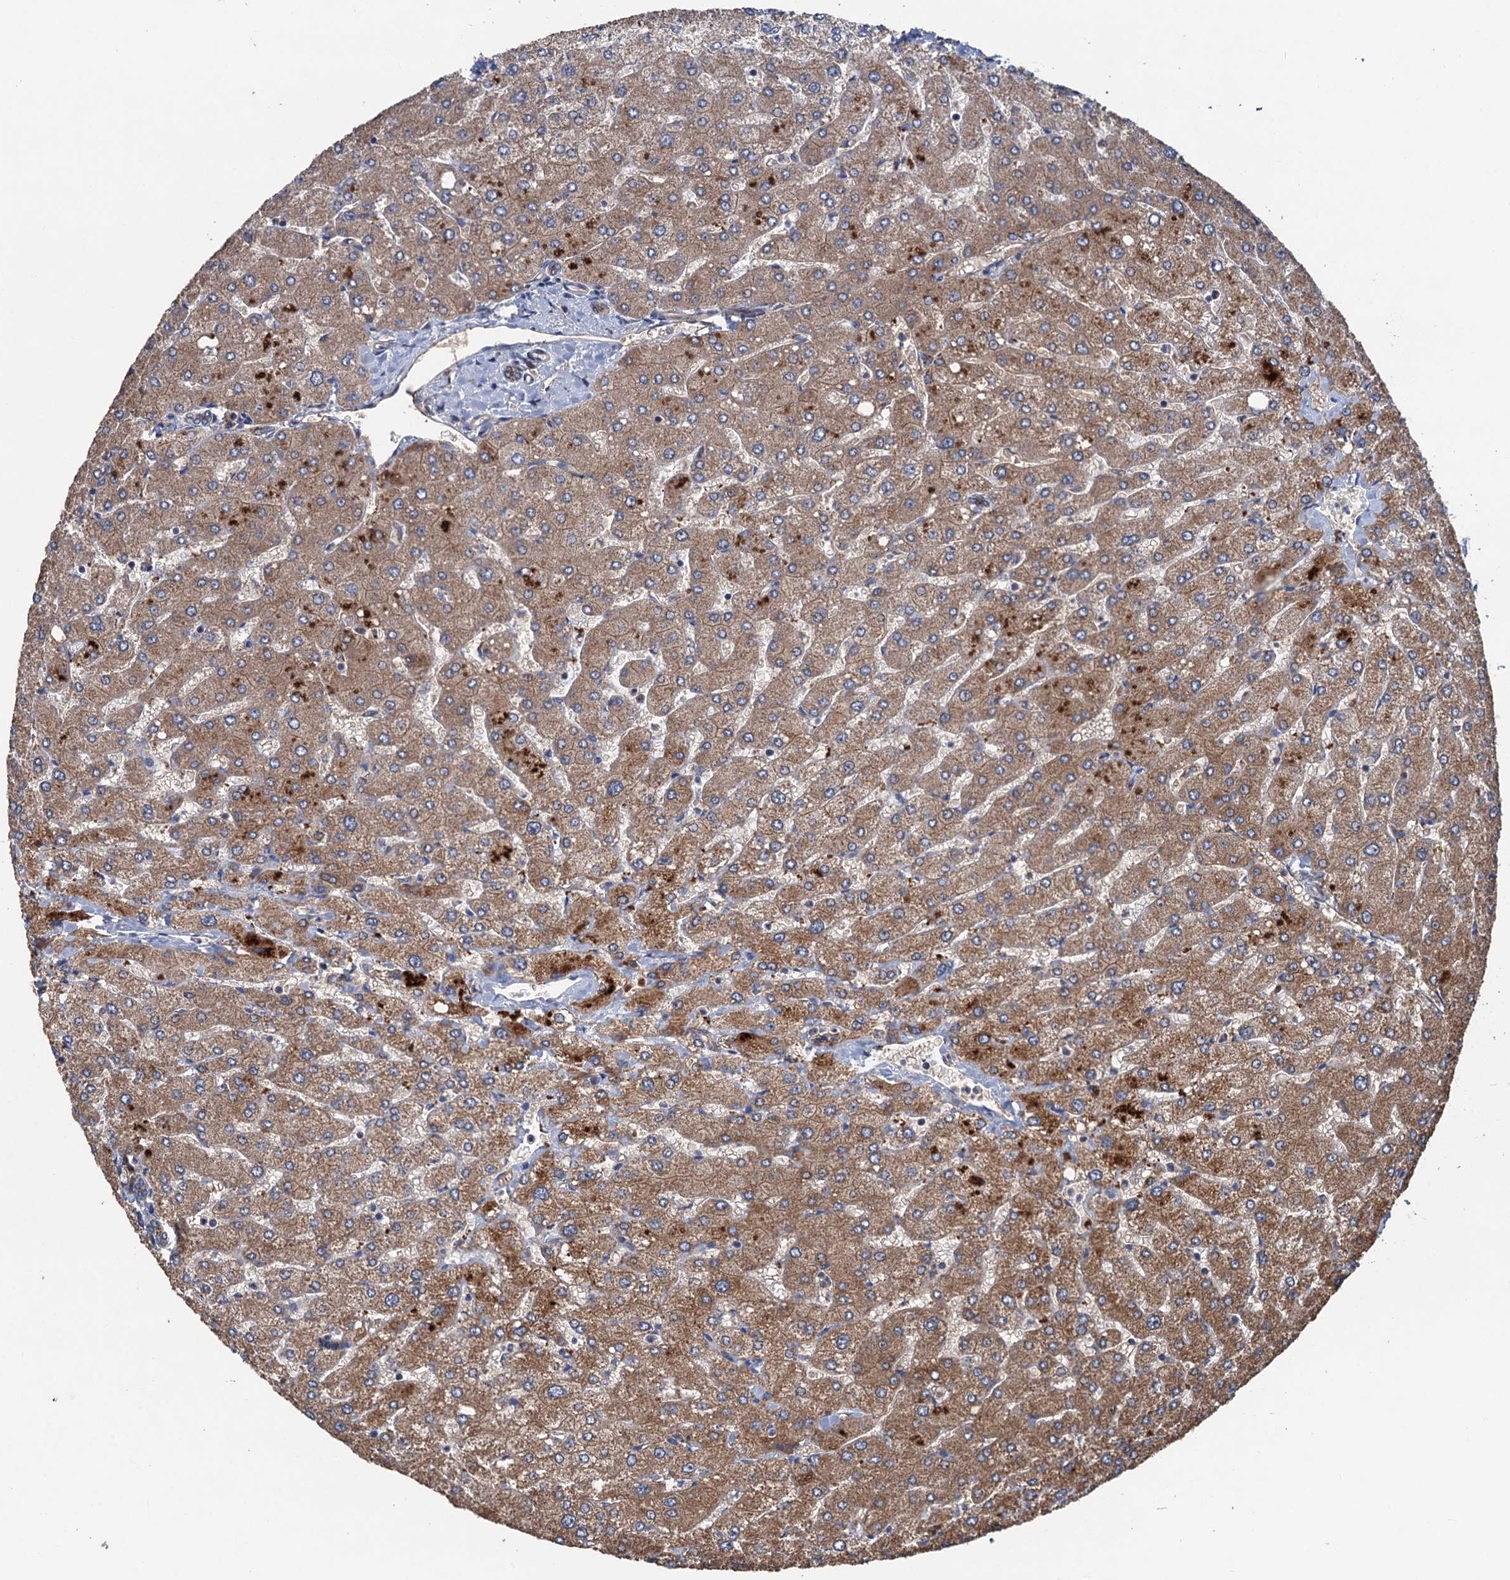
{"staining": {"intensity": "moderate", "quantity": ">75%", "location": "cytoplasmic/membranous"}, "tissue": "liver", "cell_type": "Cholangiocytes", "image_type": "normal", "snomed": [{"axis": "morphology", "description": "Normal tissue, NOS"}, {"axis": "topography", "description": "Liver"}], "caption": "Immunohistochemistry (DAB) staining of normal human liver exhibits moderate cytoplasmic/membranous protein positivity in about >75% of cholangiocytes. The protein of interest is stained brown, and the nuclei are stained in blue (DAB IHC with brightfield microscopy, high magnification).", "gene": "DGLUCY", "patient": {"sex": "male", "age": 55}}